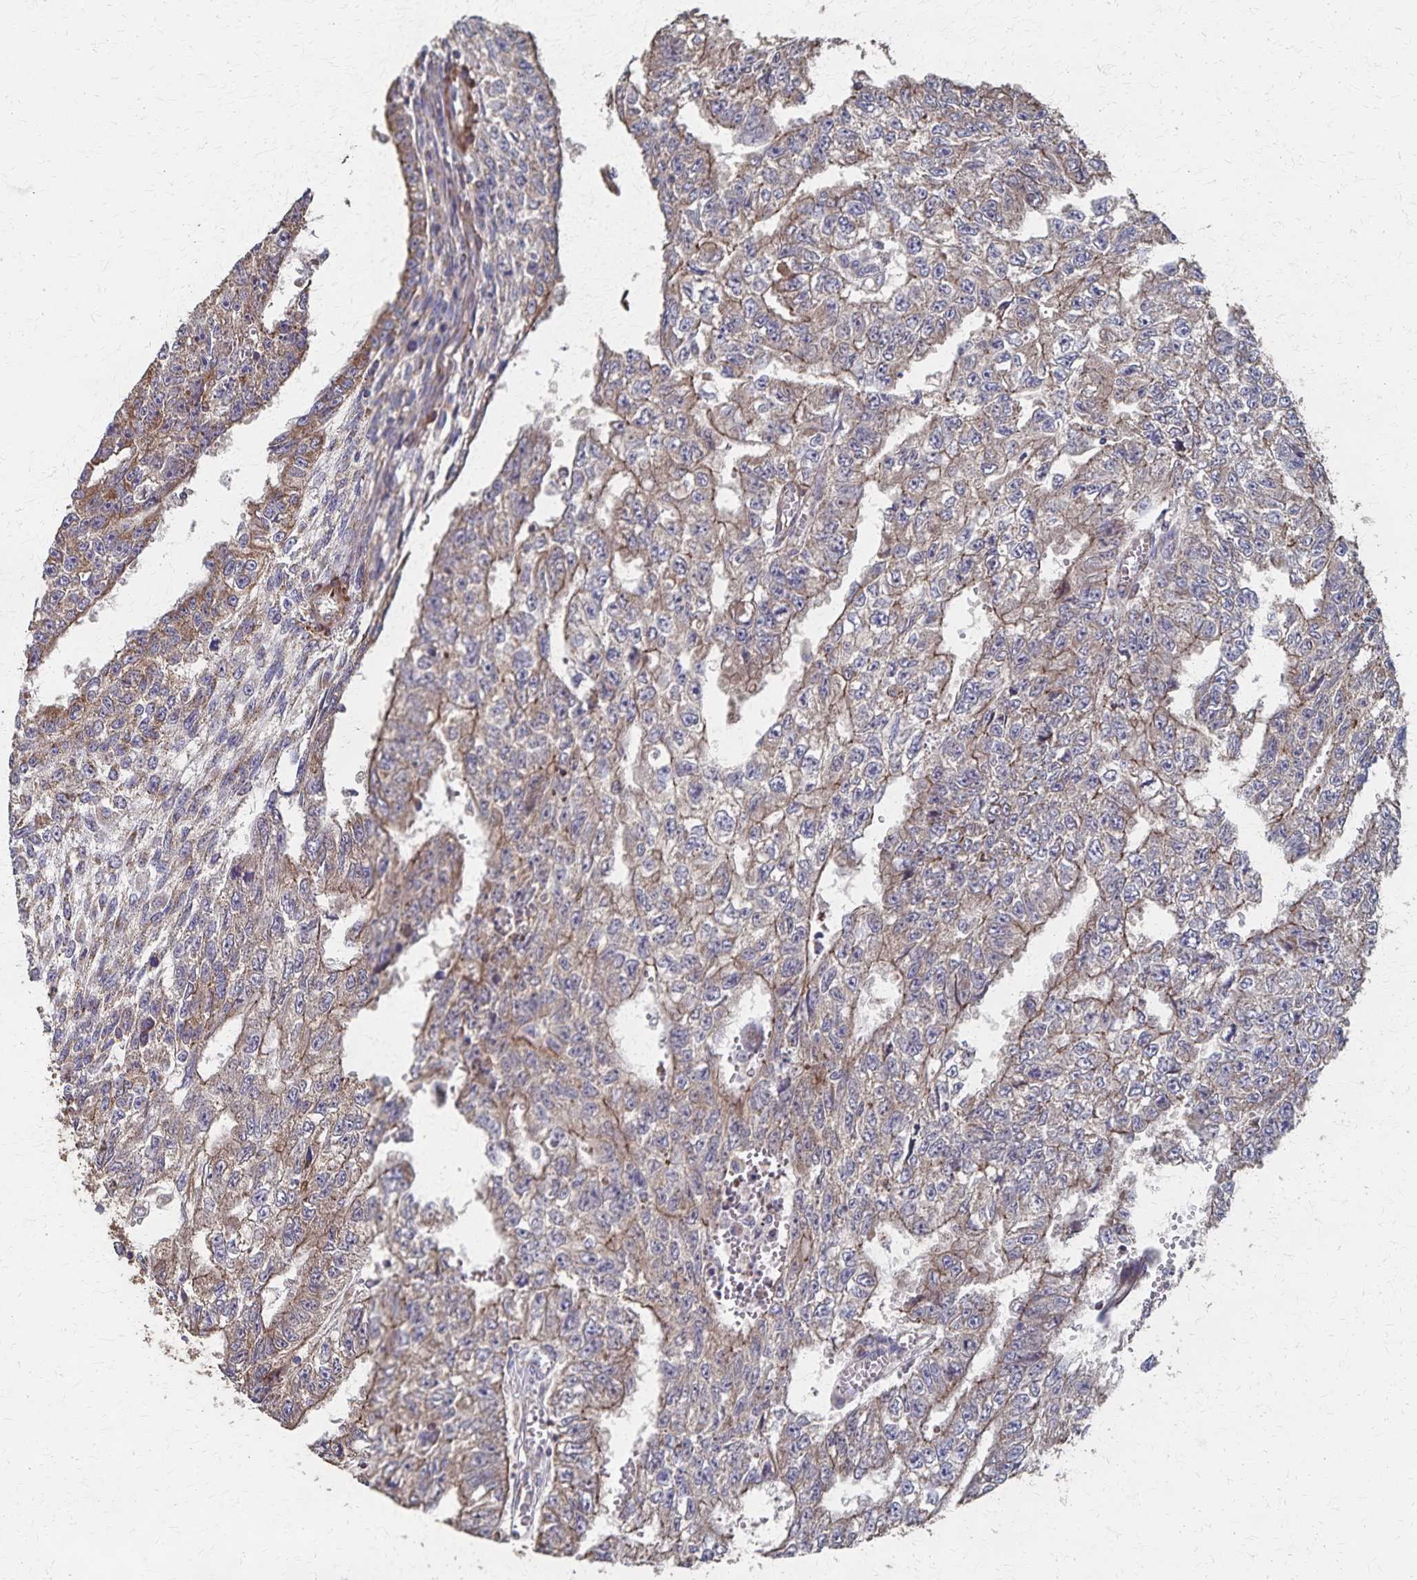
{"staining": {"intensity": "weak", "quantity": ">75%", "location": "cytoplasmic/membranous"}, "tissue": "testis cancer", "cell_type": "Tumor cells", "image_type": "cancer", "snomed": [{"axis": "morphology", "description": "Carcinoma, Embryonal, NOS"}, {"axis": "morphology", "description": "Teratoma, malignant, NOS"}, {"axis": "topography", "description": "Testis"}], "caption": "Protein staining displays weak cytoplasmic/membranous positivity in approximately >75% of tumor cells in embryonal carcinoma (testis).", "gene": "PGAP2", "patient": {"sex": "male", "age": 24}}